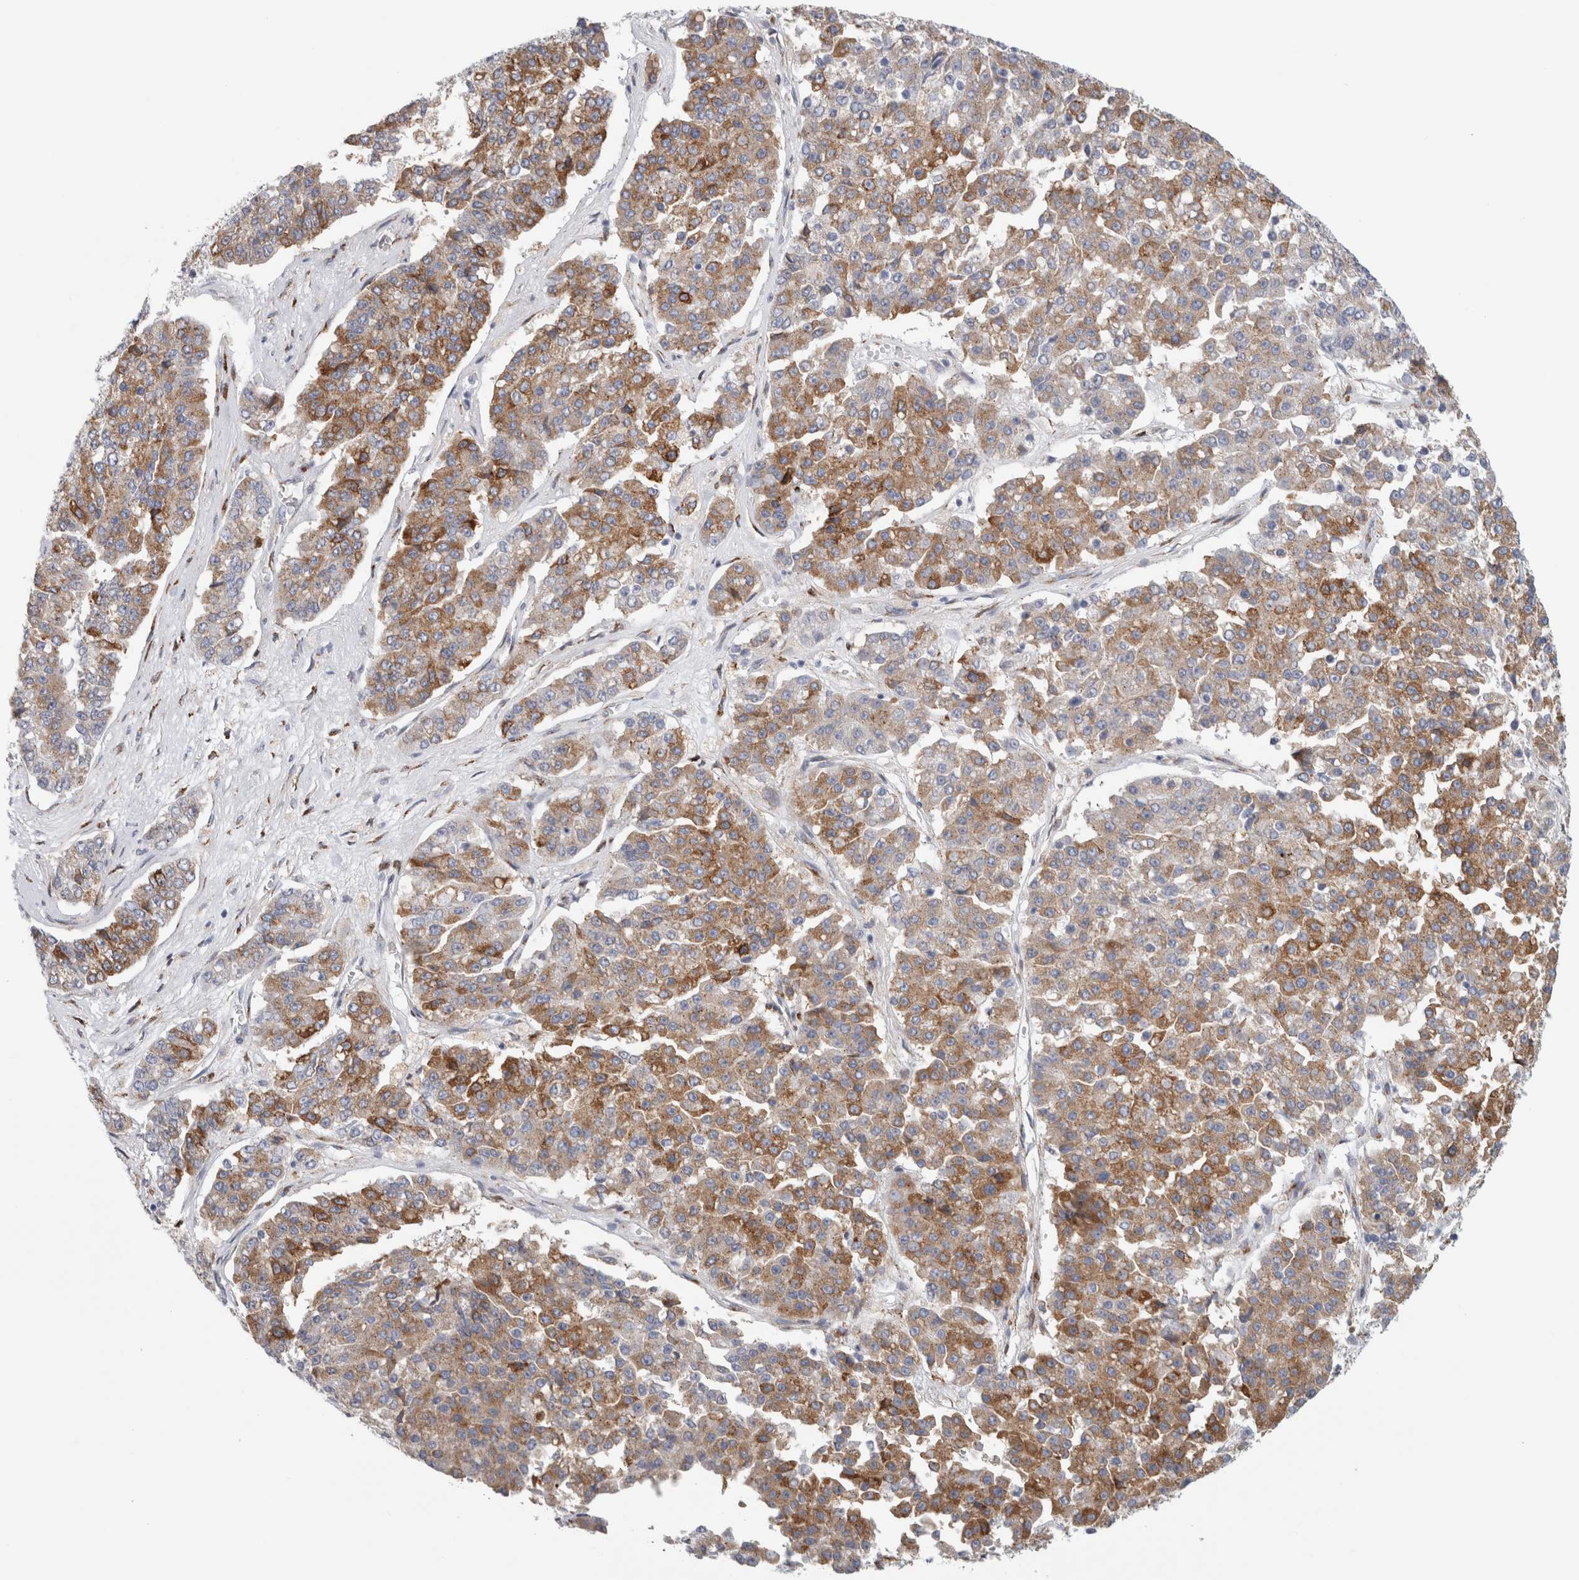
{"staining": {"intensity": "moderate", "quantity": ">75%", "location": "cytoplasmic/membranous"}, "tissue": "pancreatic cancer", "cell_type": "Tumor cells", "image_type": "cancer", "snomed": [{"axis": "morphology", "description": "Adenocarcinoma, NOS"}, {"axis": "topography", "description": "Pancreas"}], "caption": "A brown stain highlights moderate cytoplasmic/membranous positivity of a protein in pancreatic cancer (adenocarcinoma) tumor cells.", "gene": "MCFD2", "patient": {"sex": "male", "age": 50}}